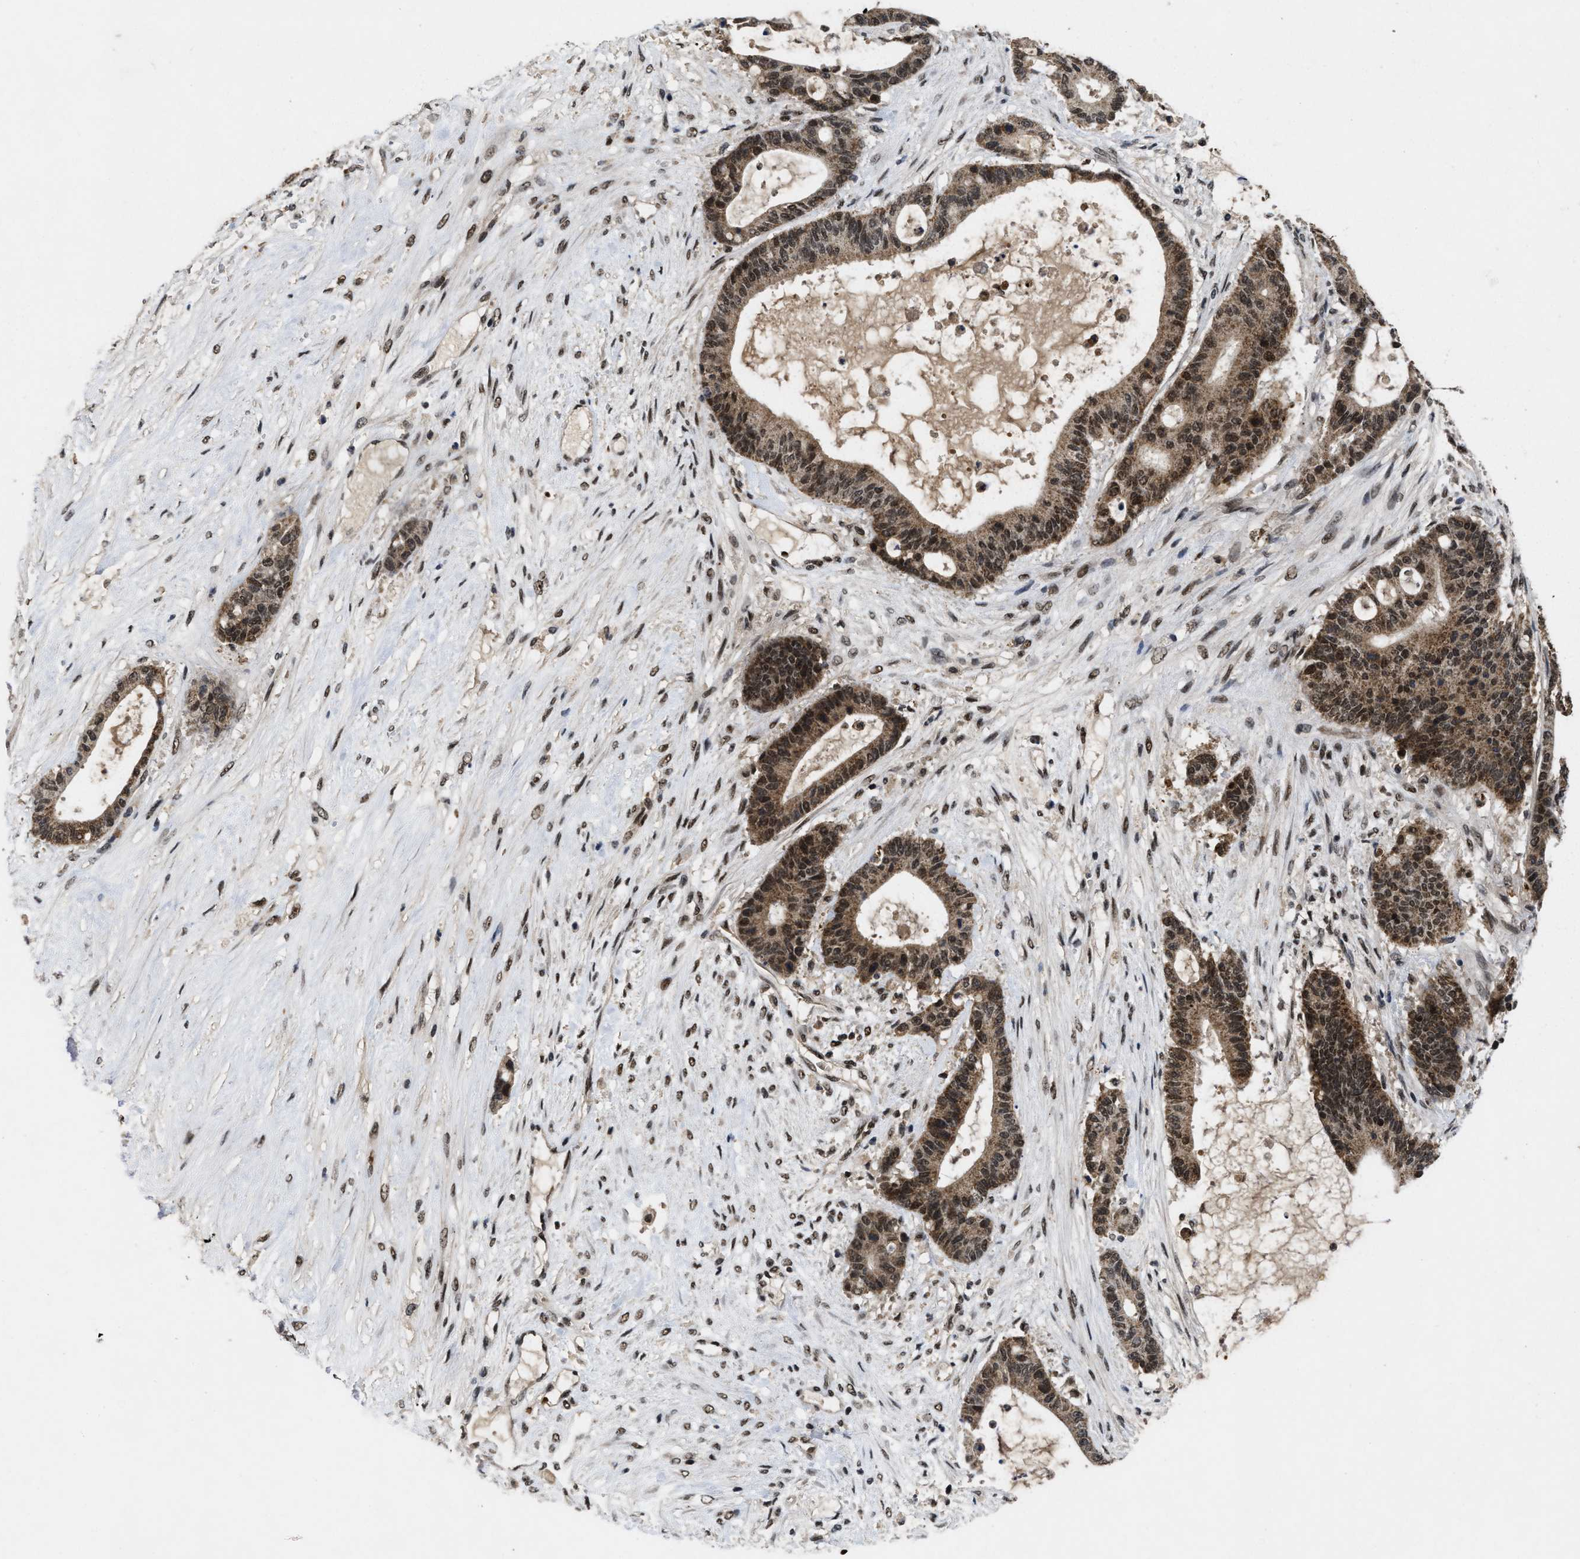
{"staining": {"intensity": "moderate", "quantity": ">75%", "location": "cytoplasmic/membranous,nuclear"}, "tissue": "liver cancer", "cell_type": "Tumor cells", "image_type": "cancer", "snomed": [{"axis": "morphology", "description": "Cholangiocarcinoma"}, {"axis": "topography", "description": "Liver"}], "caption": "Liver cancer (cholangiocarcinoma) stained for a protein (brown) displays moderate cytoplasmic/membranous and nuclear positive positivity in approximately >75% of tumor cells.", "gene": "ZNF346", "patient": {"sex": "female", "age": 73}}